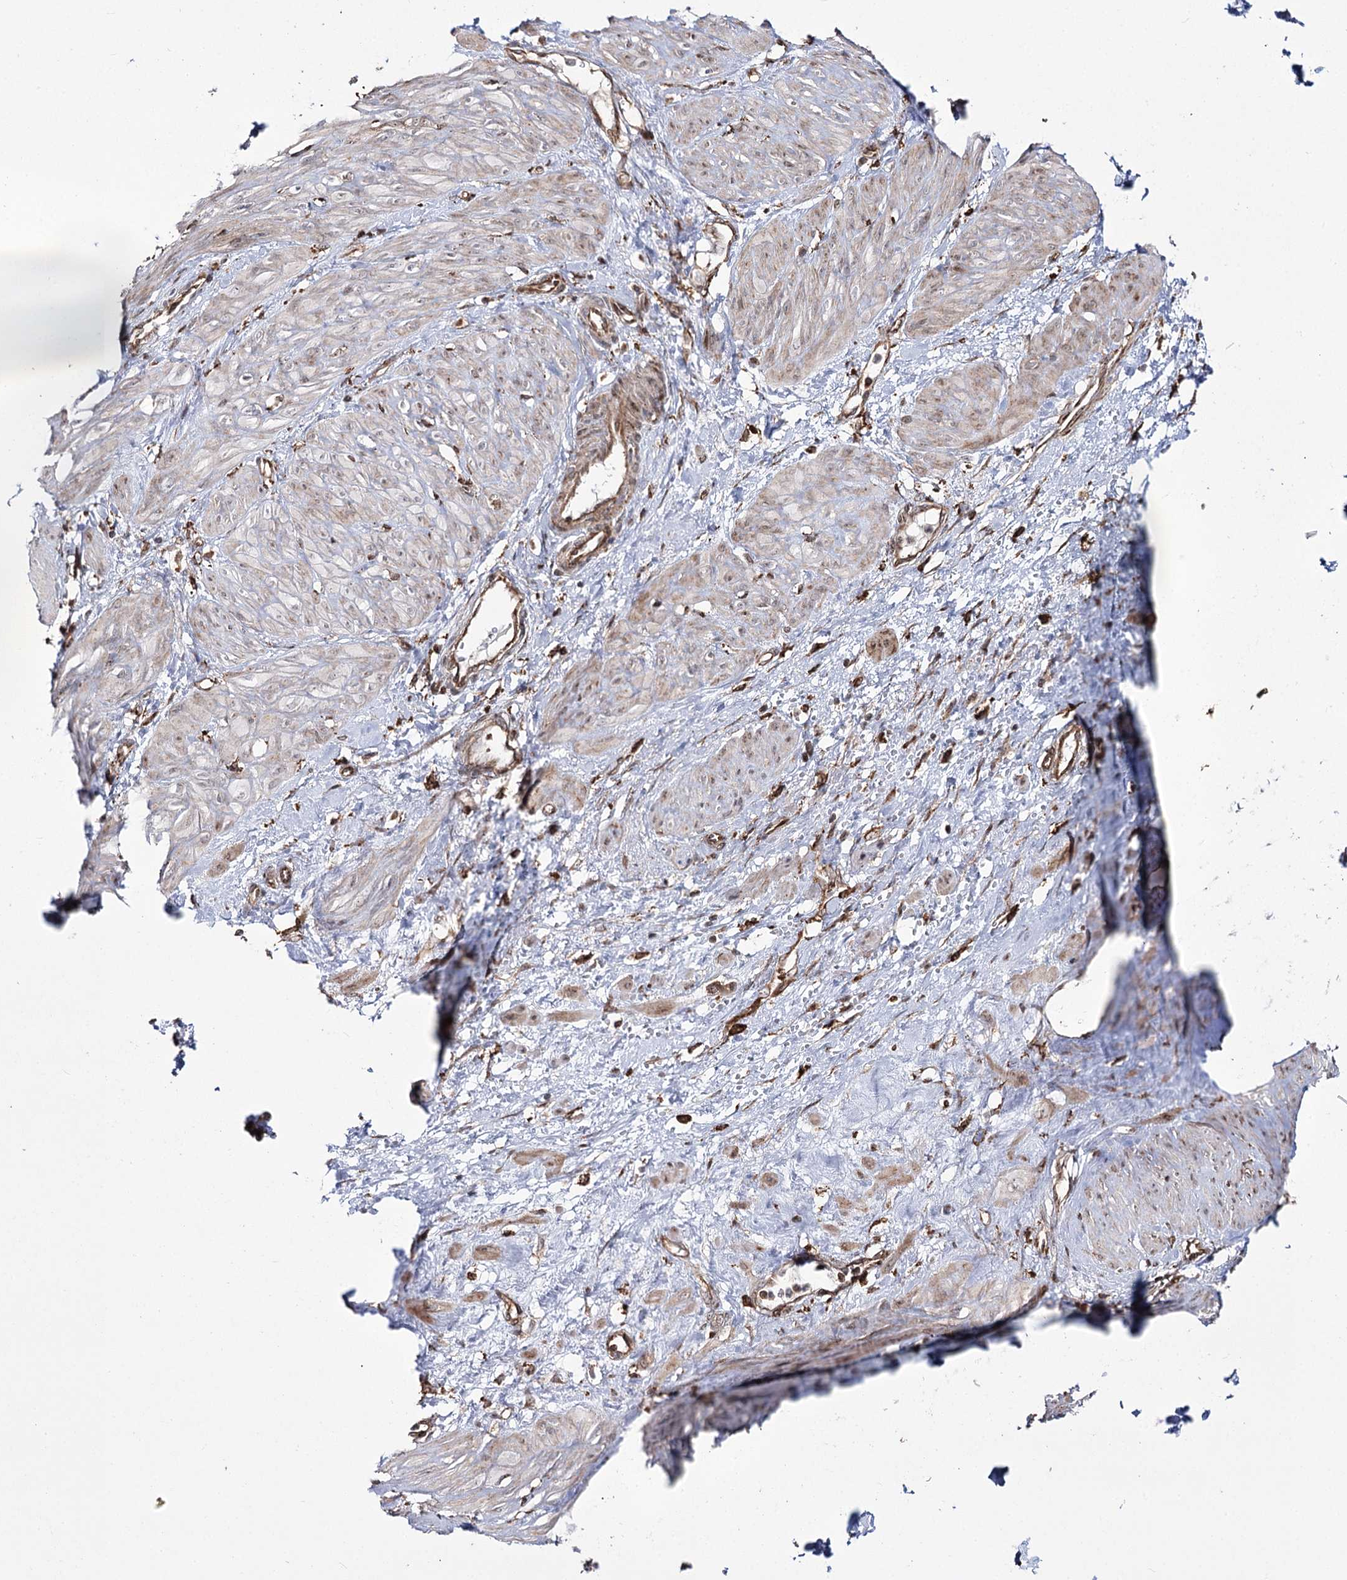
{"staining": {"intensity": "weak", "quantity": "<25%", "location": "cytoplasmic/membranous"}, "tissue": "smooth muscle", "cell_type": "Smooth muscle cells", "image_type": "normal", "snomed": [{"axis": "morphology", "description": "Normal tissue, NOS"}, {"axis": "topography", "description": "Endometrium"}], "caption": "High power microscopy photomicrograph of an IHC micrograph of benign smooth muscle, revealing no significant staining in smooth muscle cells.", "gene": "FANCL", "patient": {"sex": "female", "age": 33}}